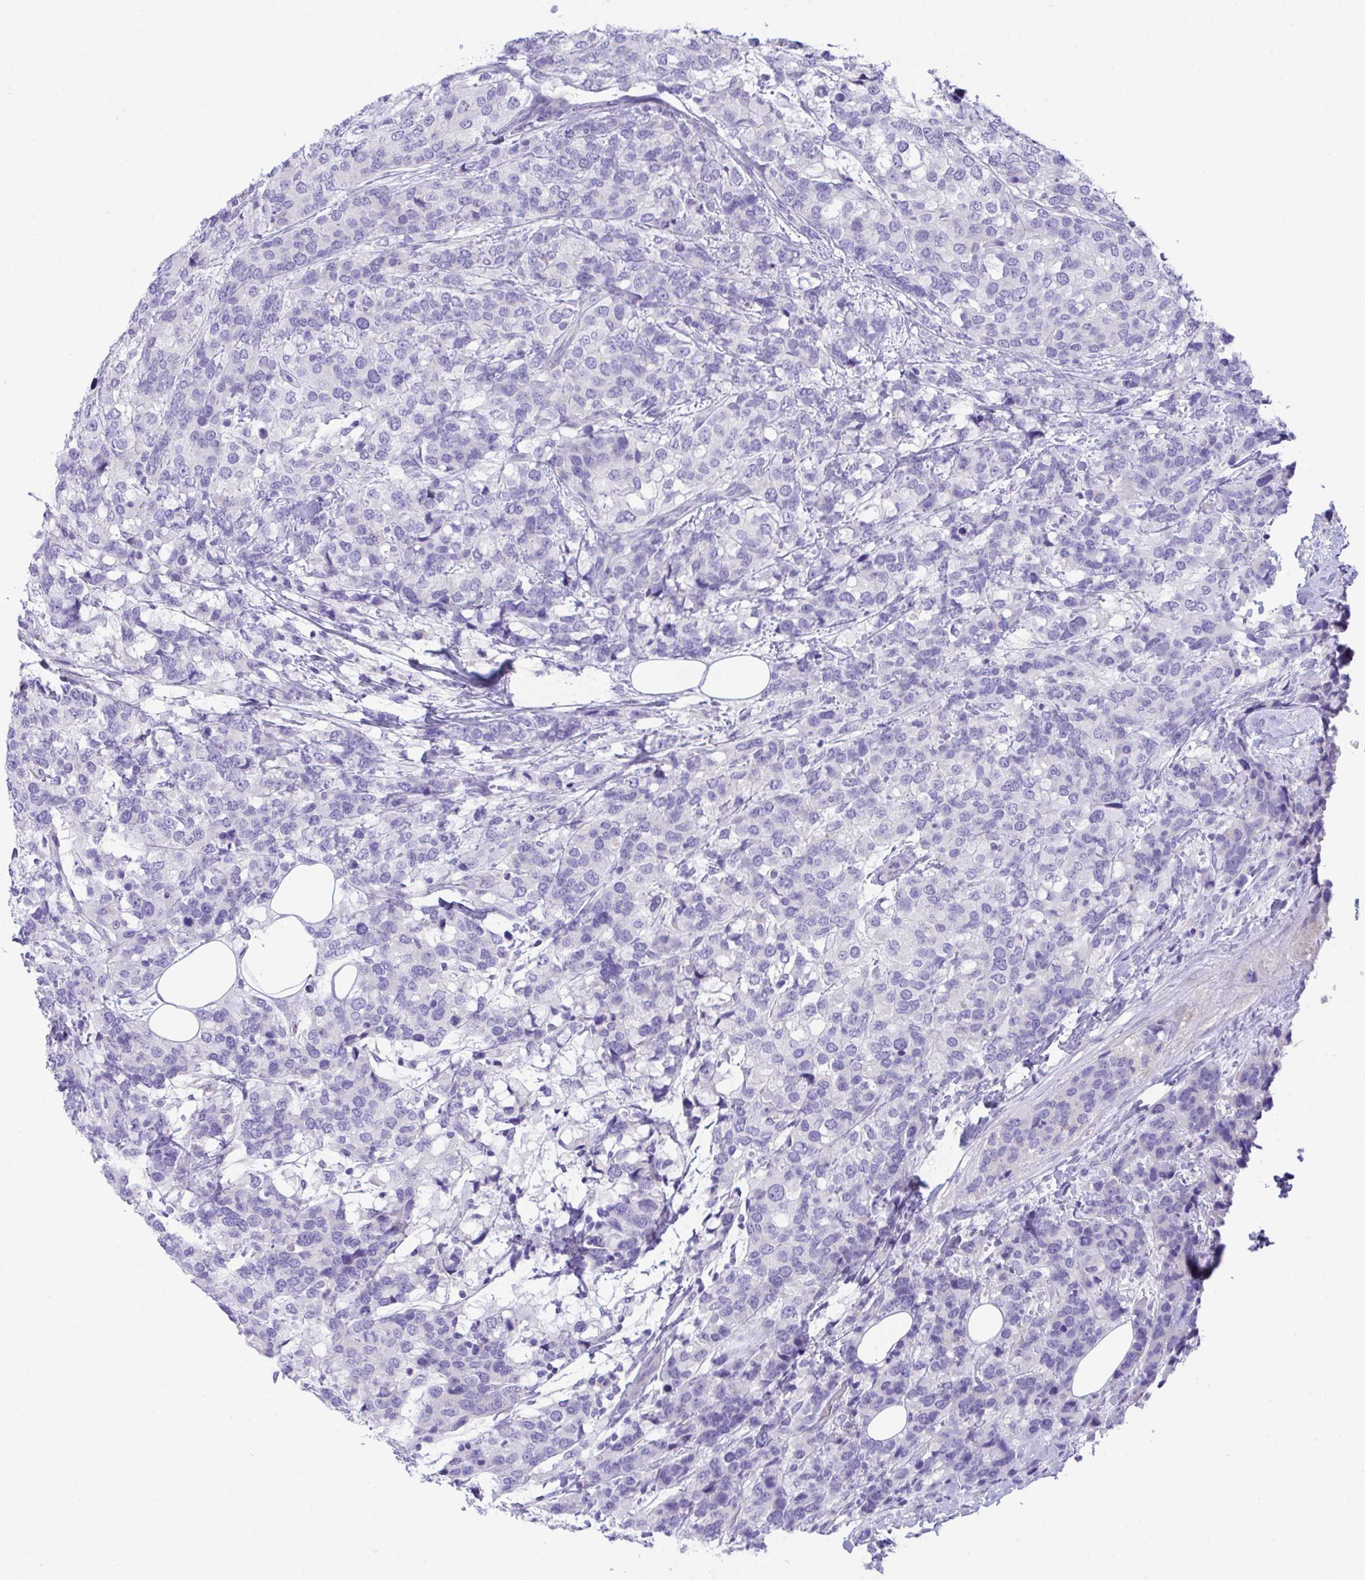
{"staining": {"intensity": "negative", "quantity": "none", "location": "none"}, "tissue": "breast cancer", "cell_type": "Tumor cells", "image_type": "cancer", "snomed": [{"axis": "morphology", "description": "Lobular carcinoma"}, {"axis": "topography", "description": "Breast"}], "caption": "An IHC image of breast cancer is shown. There is no staining in tumor cells of breast cancer.", "gene": "TMEM106B", "patient": {"sex": "female", "age": 59}}